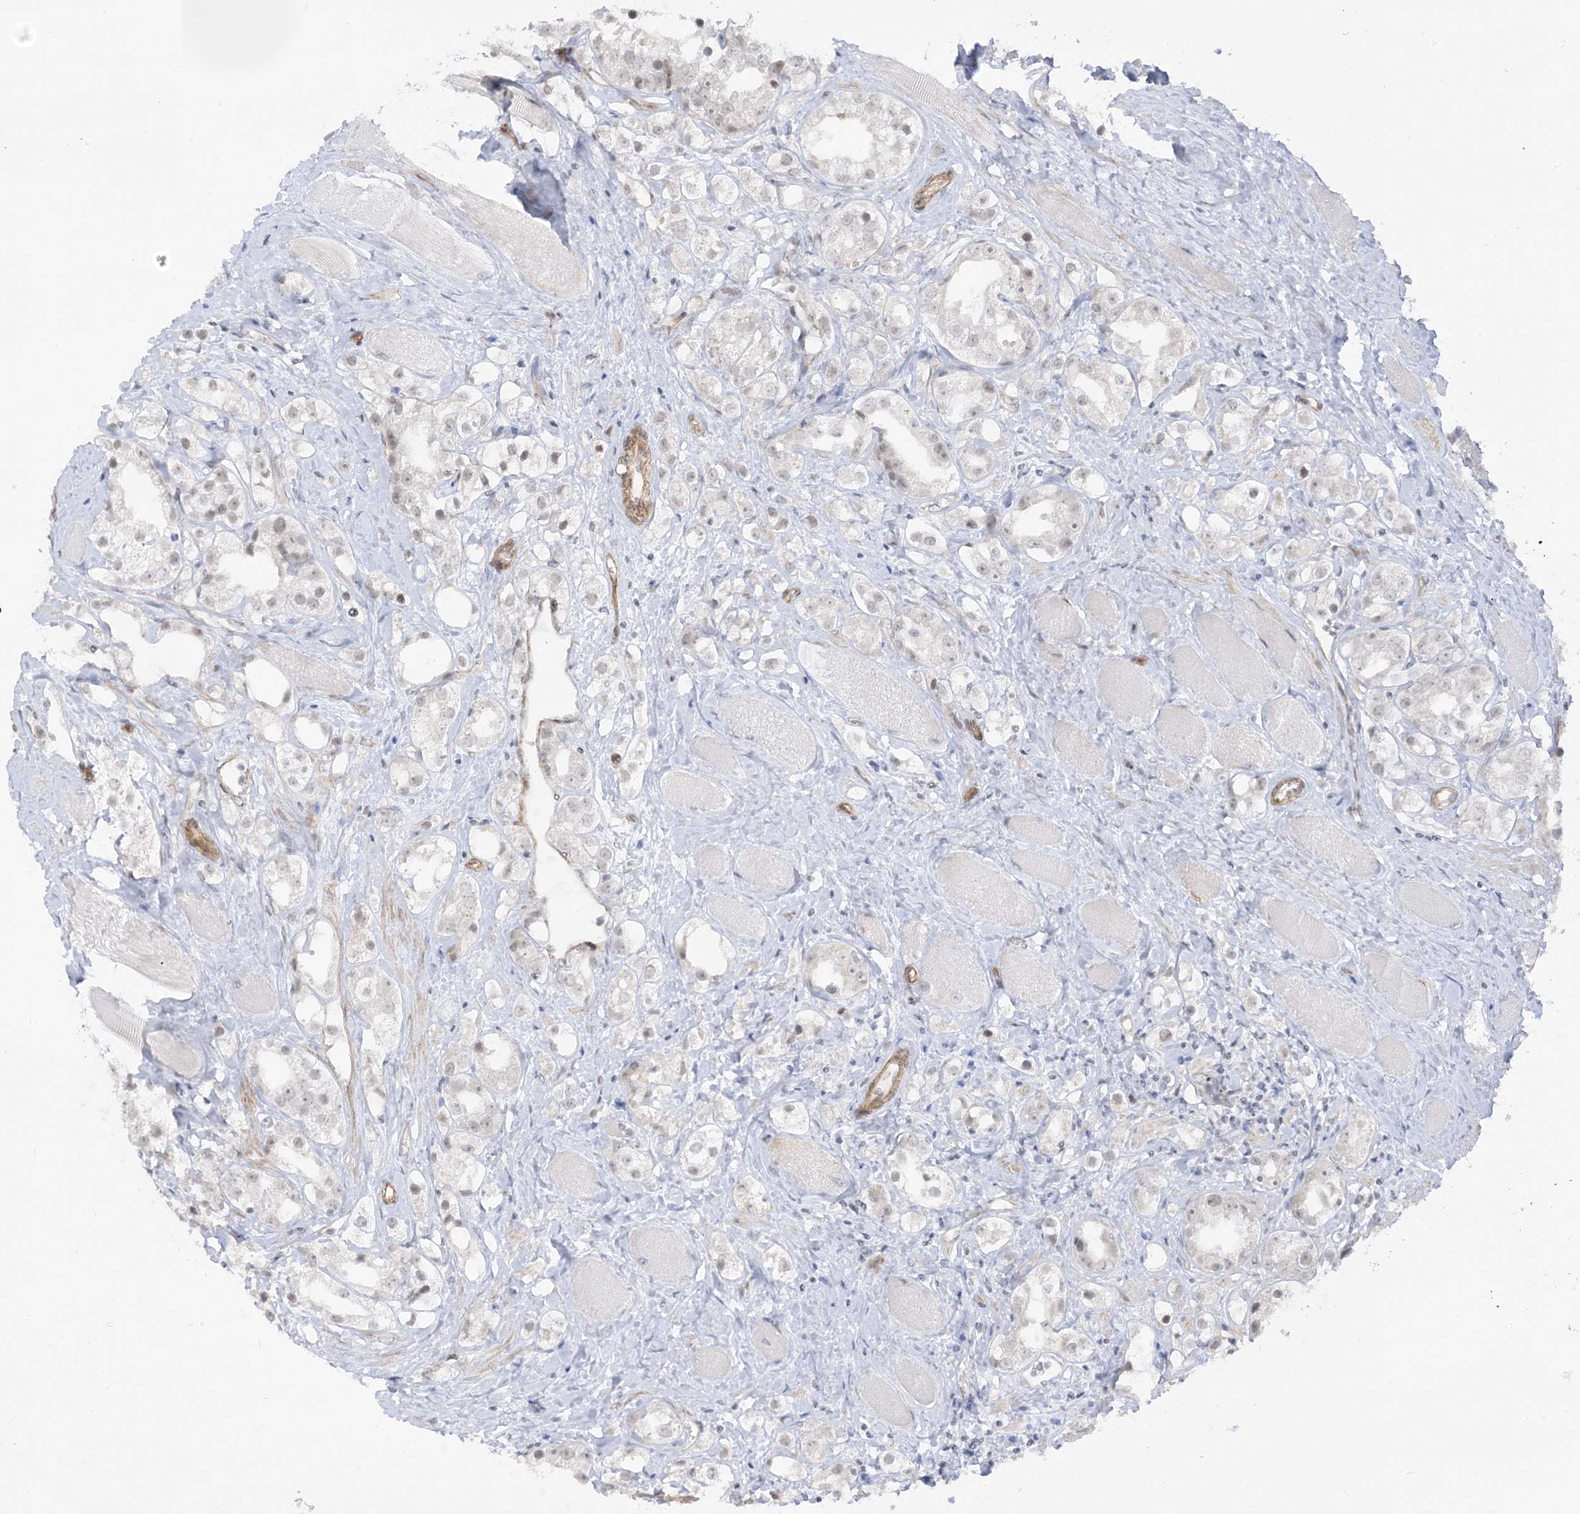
{"staining": {"intensity": "negative", "quantity": "none", "location": "none"}, "tissue": "prostate cancer", "cell_type": "Tumor cells", "image_type": "cancer", "snomed": [{"axis": "morphology", "description": "Adenocarcinoma, NOS"}, {"axis": "topography", "description": "Prostate"}], "caption": "Tumor cells show no significant expression in adenocarcinoma (prostate).", "gene": "METAP1D", "patient": {"sex": "male", "age": 79}}